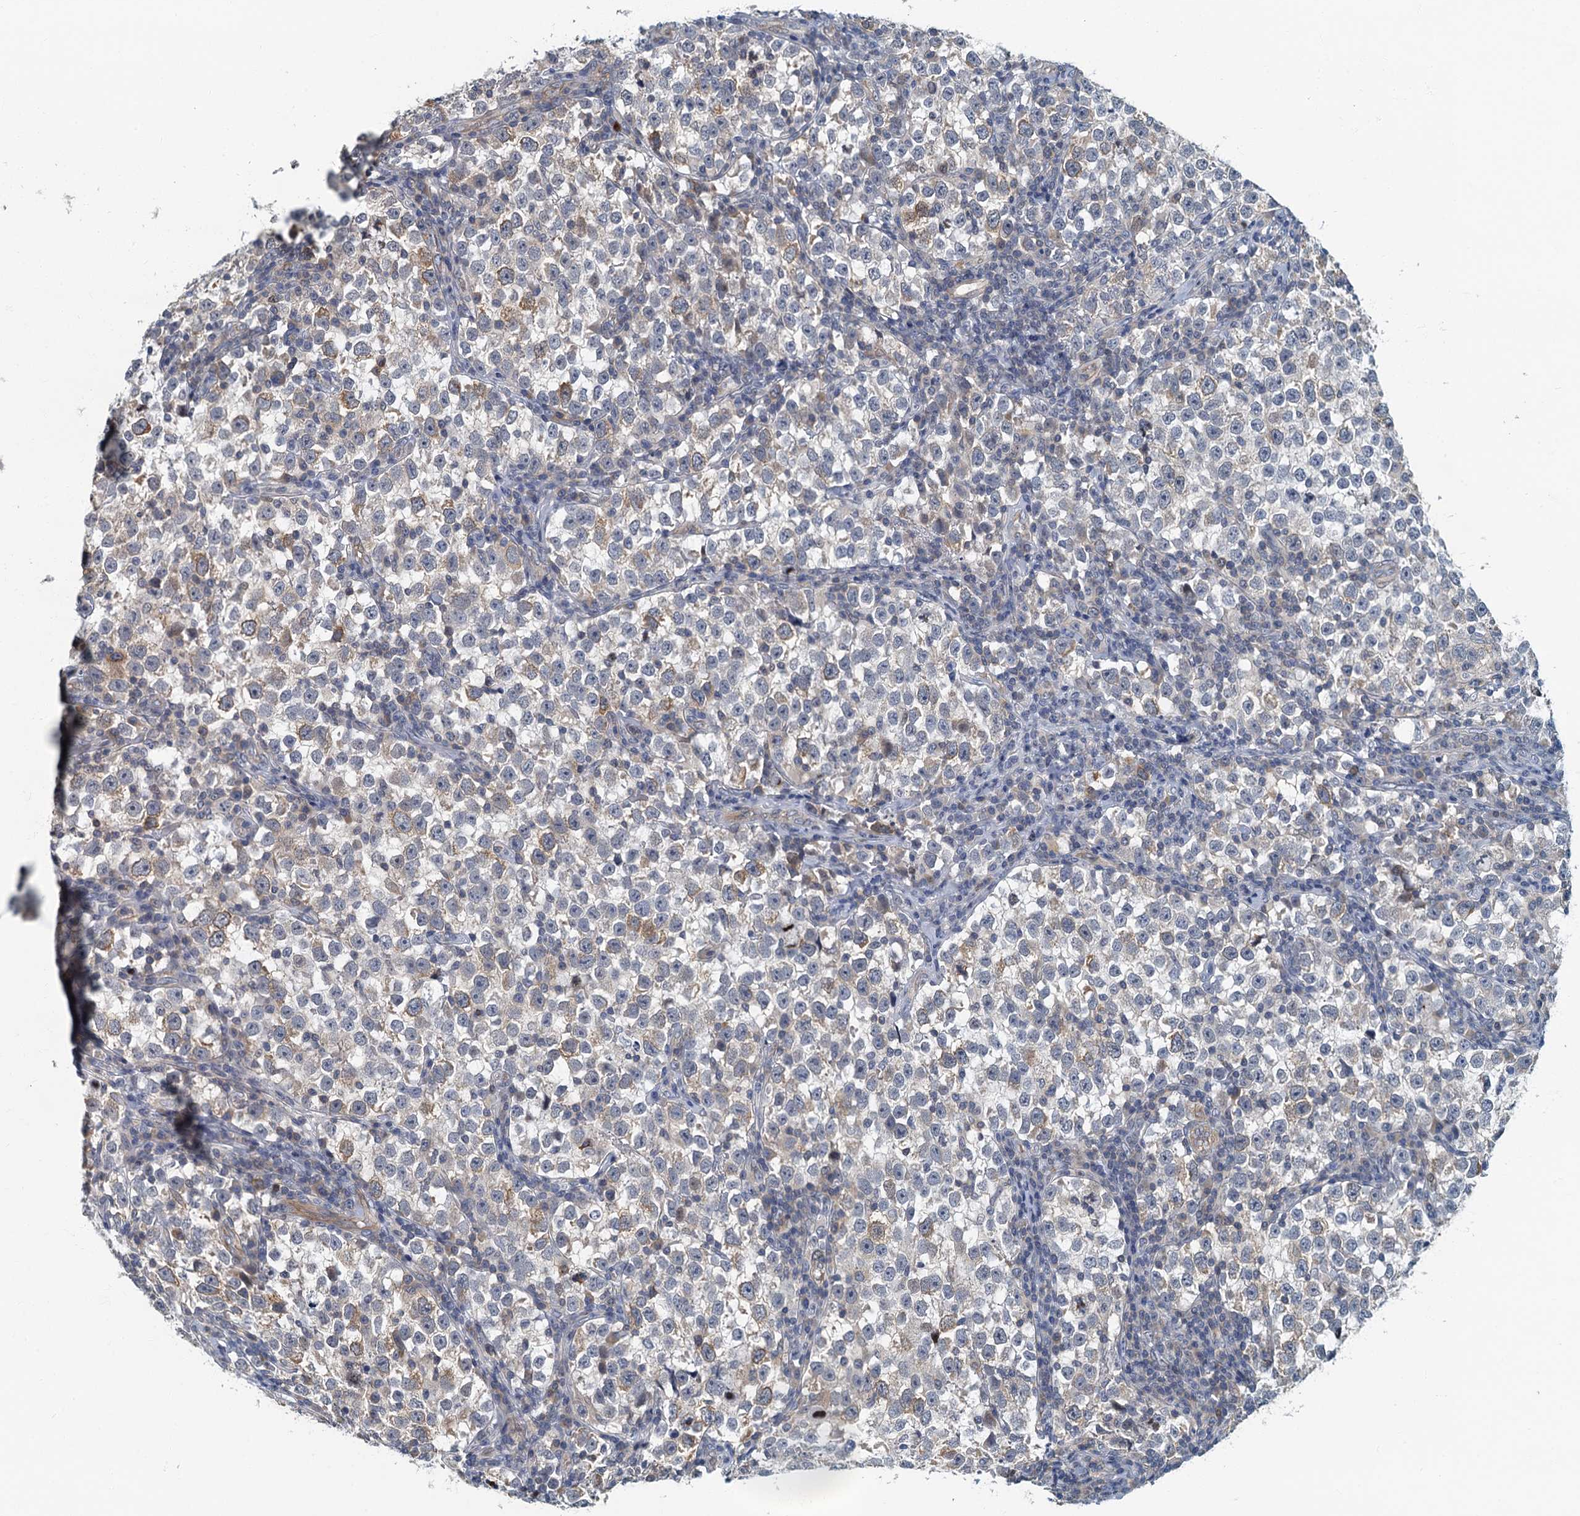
{"staining": {"intensity": "weak", "quantity": "<25%", "location": "cytoplasmic/membranous"}, "tissue": "testis cancer", "cell_type": "Tumor cells", "image_type": "cancer", "snomed": [{"axis": "morphology", "description": "Normal tissue, NOS"}, {"axis": "morphology", "description": "Seminoma, NOS"}, {"axis": "topography", "description": "Testis"}], "caption": "IHC of human testis seminoma displays no staining in tumor cells.", "gene": "CKAP2L", "patient": {"sex": "male", "age": 43}}